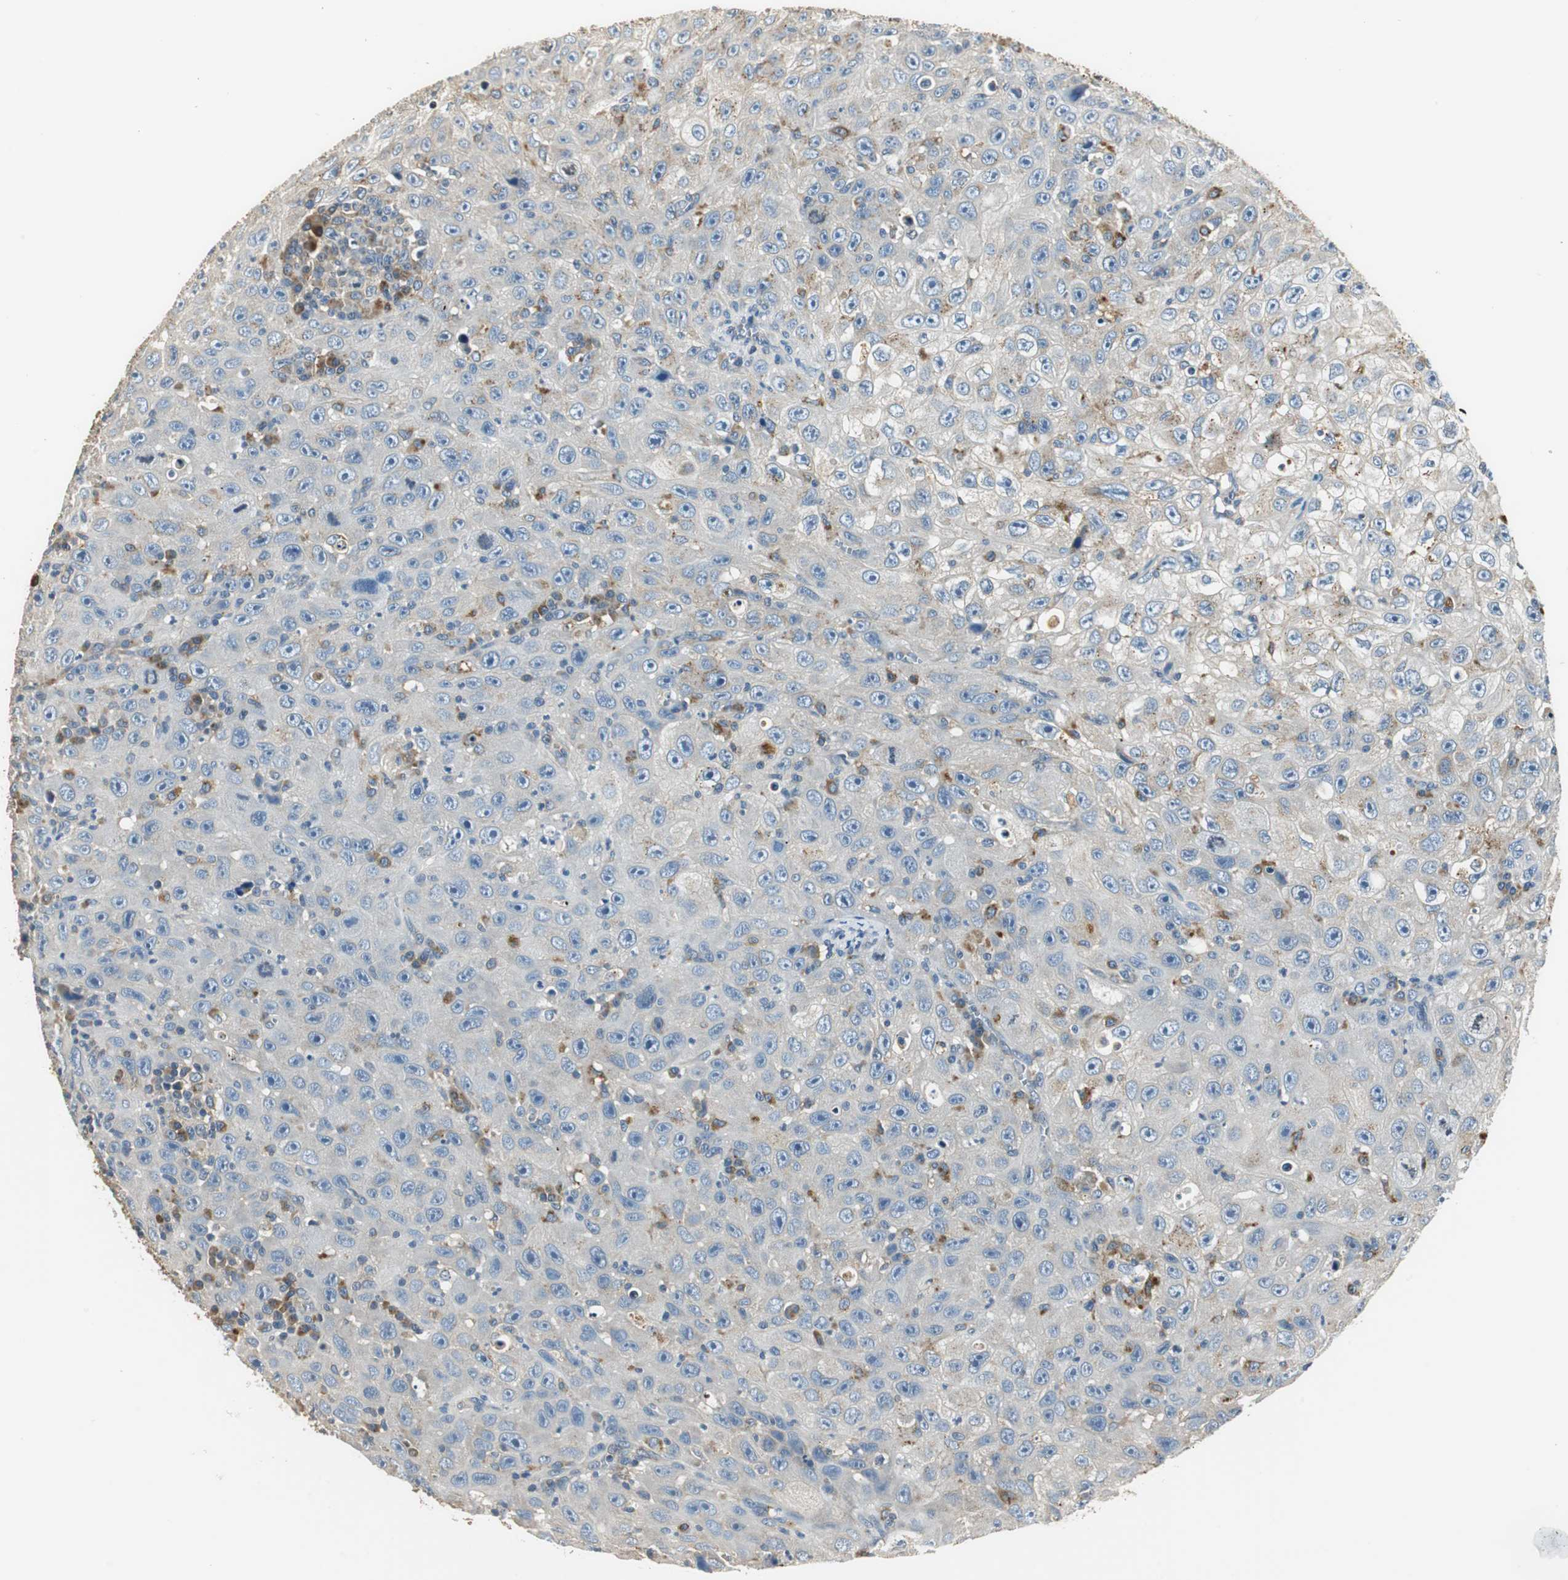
{"staining": {"intensity": "negative", "quantity": "none", "location": "none"}, "tissue": "skin cancer", "cell_type": "Tumor cells", "image_type": "cancer", "snomed": [{"axis": "morphology", "description": "Squamous cell carcinoma, NOS"}, {"axis": "topography", "description": "Skin"}], "caption": "Skin cancer stained for a protein using immunohistochemistry (IHC) shows no staining tumor cells.", "gene": "NIT1", "patient": {"sex": "male", "age": 75}}